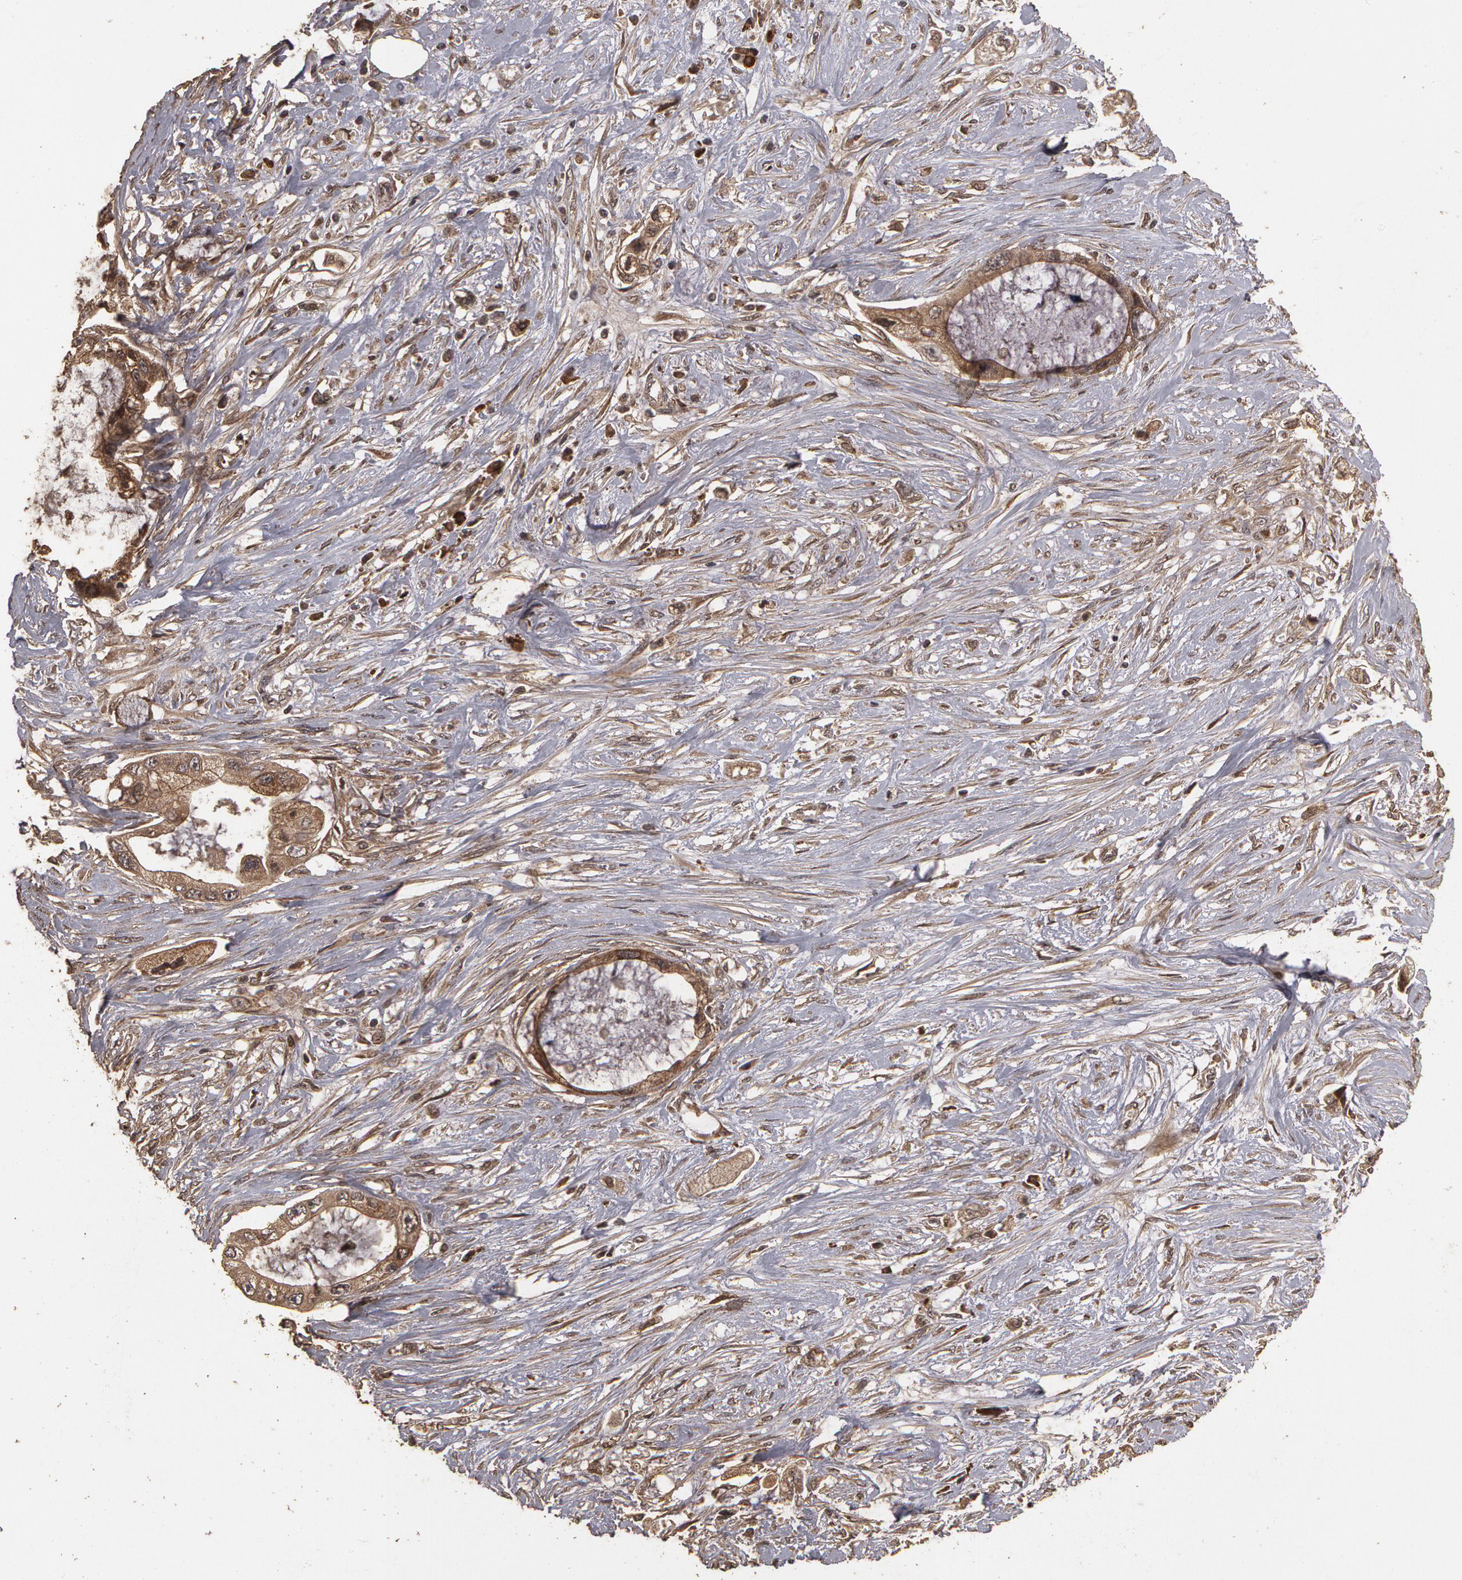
{"staining": {"intensity": "weak", "quantity": ">75%", "location": "cytoplasmic/membranous"}, "tissue": "pancreatic cancer", "cell_type": "Tumor cells", "image_type": "cancer", "snomed": [{"axis": "morphology", "description": "Adenocarcinoma, NOS"}, {"axis": "topography", "description": "Pancreas"}, {"axis": "topography", "description": "Stomach, upper"}], "caption": "DAB immunohistochemical staining of pancreatic cancer (adenocarcinoma) shows weak cytoplasmic/membranous protein positivity in about >75% of tumor cells.", "gene": "CALR", "patient": {"sex": "male", "age": 77}}